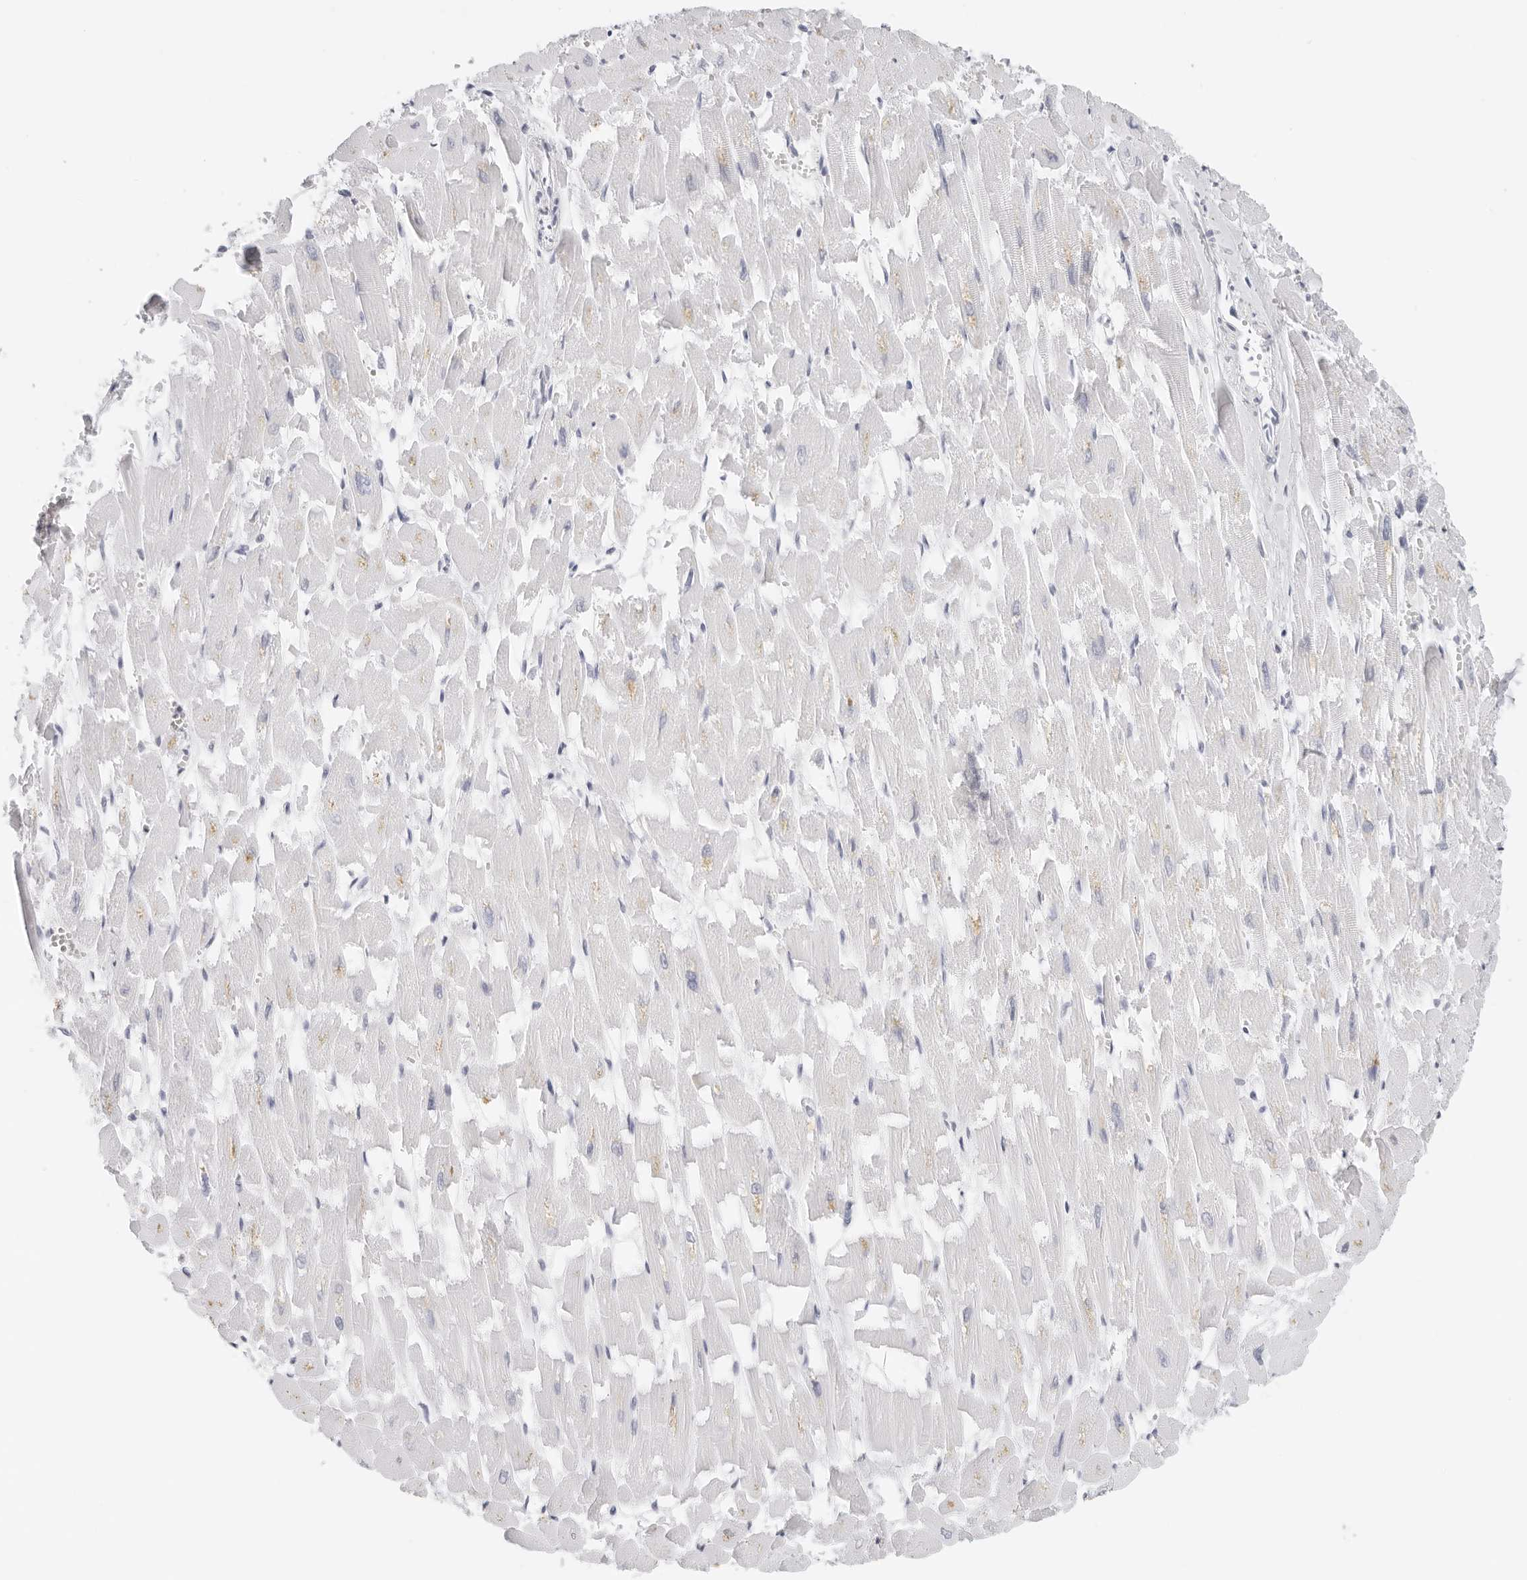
{"staining": {"intensity": "negative", "quantity": "none", "location": "none"}, "tissue": "heart muscle", "cell_type": "Cardiomyocytes", "image_type": "normal", "snomed": [{"axis": "morphology", "description": "Normal tissue, NOS"}, {"axis": "topography", "description": "Heart"}], "caption": "Histopathology image shows no significant protein staining in cardiomyocytes of benign heart muscle. (Stains: DAB immunohistochemistry (IHC) with hematoxylin counter stain, Microscopy: brightfield microscopy at high magnification).", "gene": "CST1", "patient": {"sex": "male", "age": 54}}